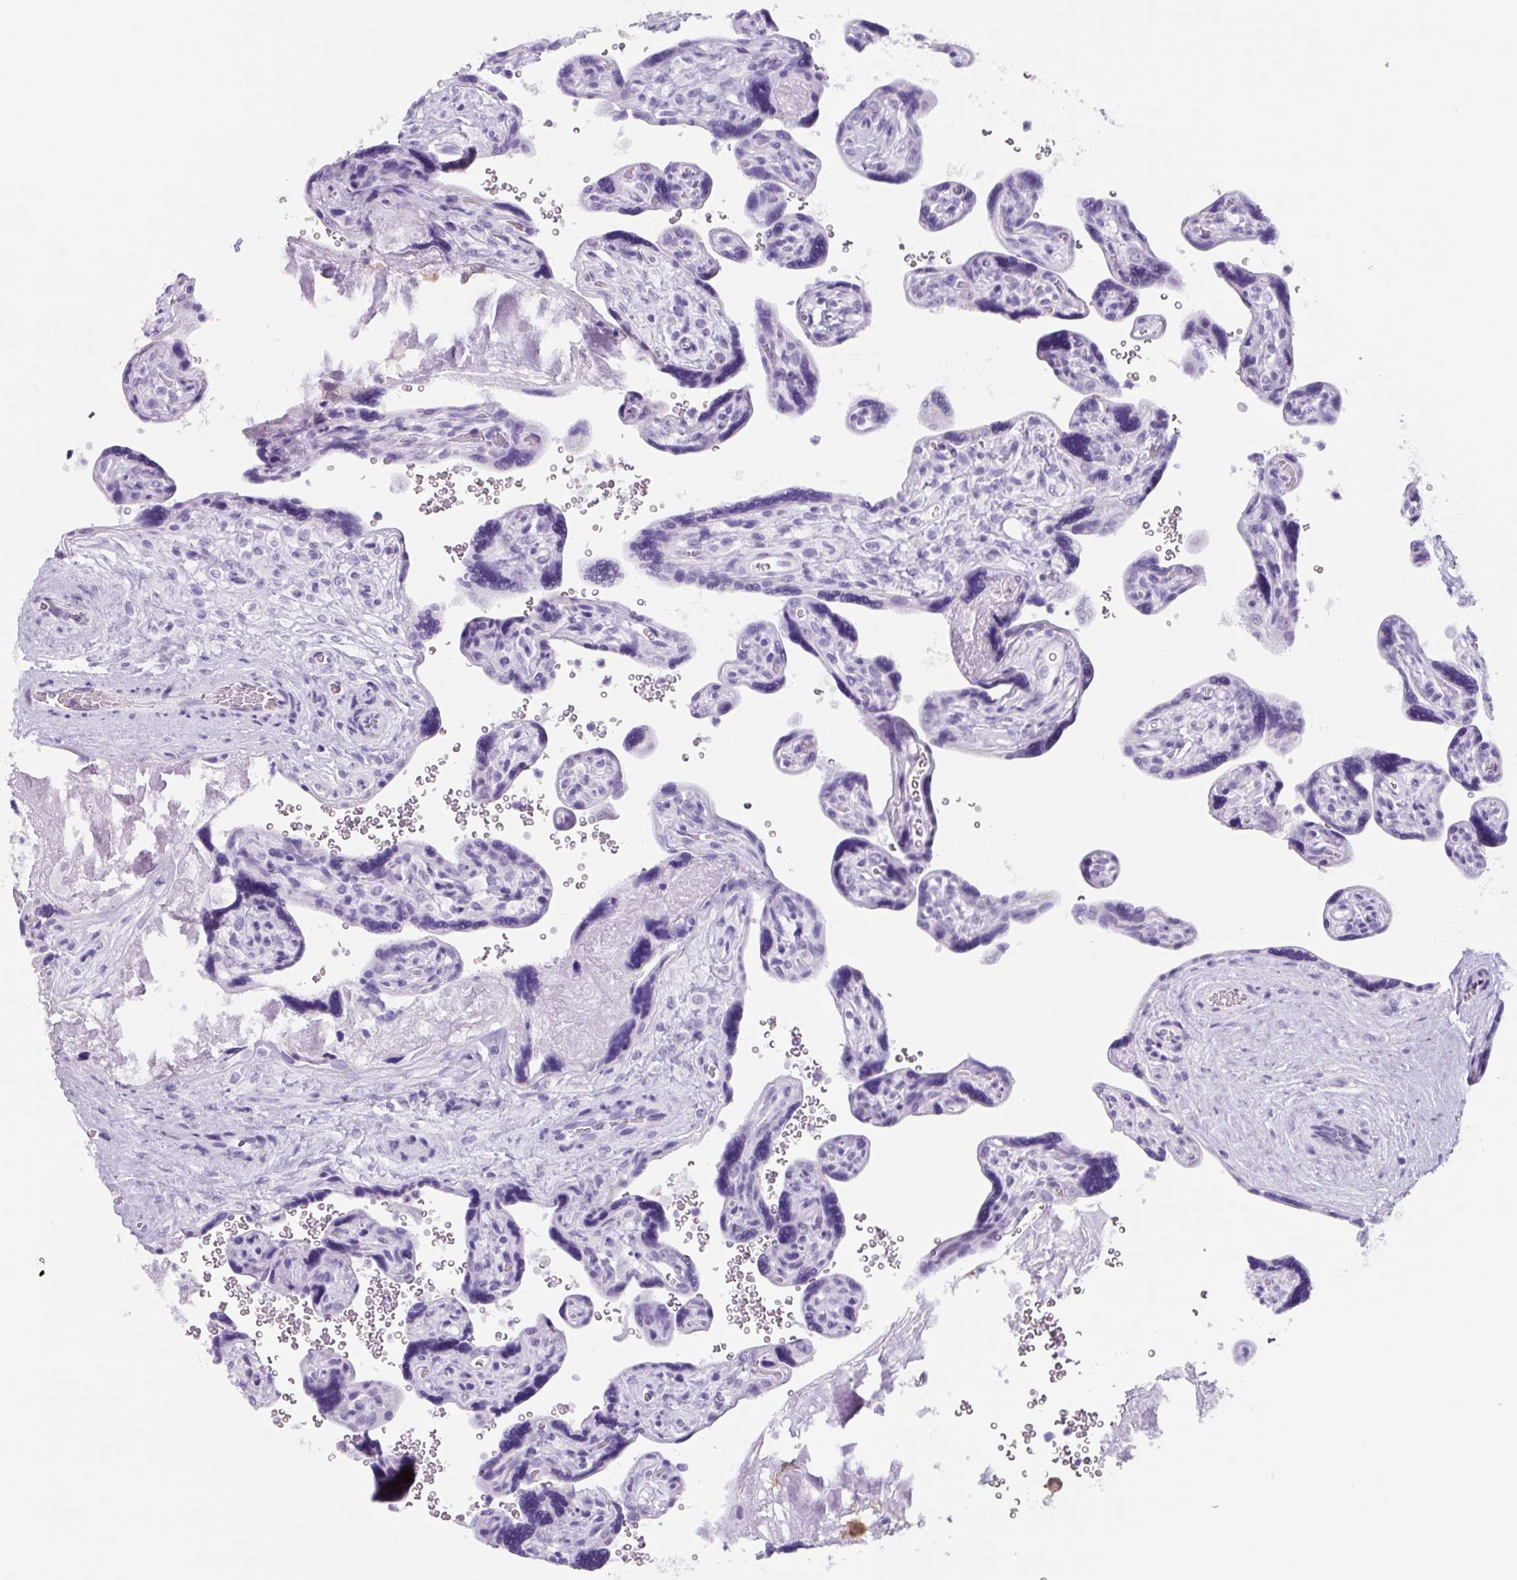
{"staining": {"intensity": "negative", "quantity": "none", "location": "none"}, "tissue": "placenta", "cell_type": "Decidual cells", "image_type": "normal", "snomed": [{"axis": "morphology", "description": "Normal tissue, NOS"}, {"axis": "topography", "description": "Placenta"}], "caption": "Photomicrograph shows no protein expression in decidual cells of normal placenta.", "gene": "TNFRSF8", "patient": {"sex": "female", "age": 39}}